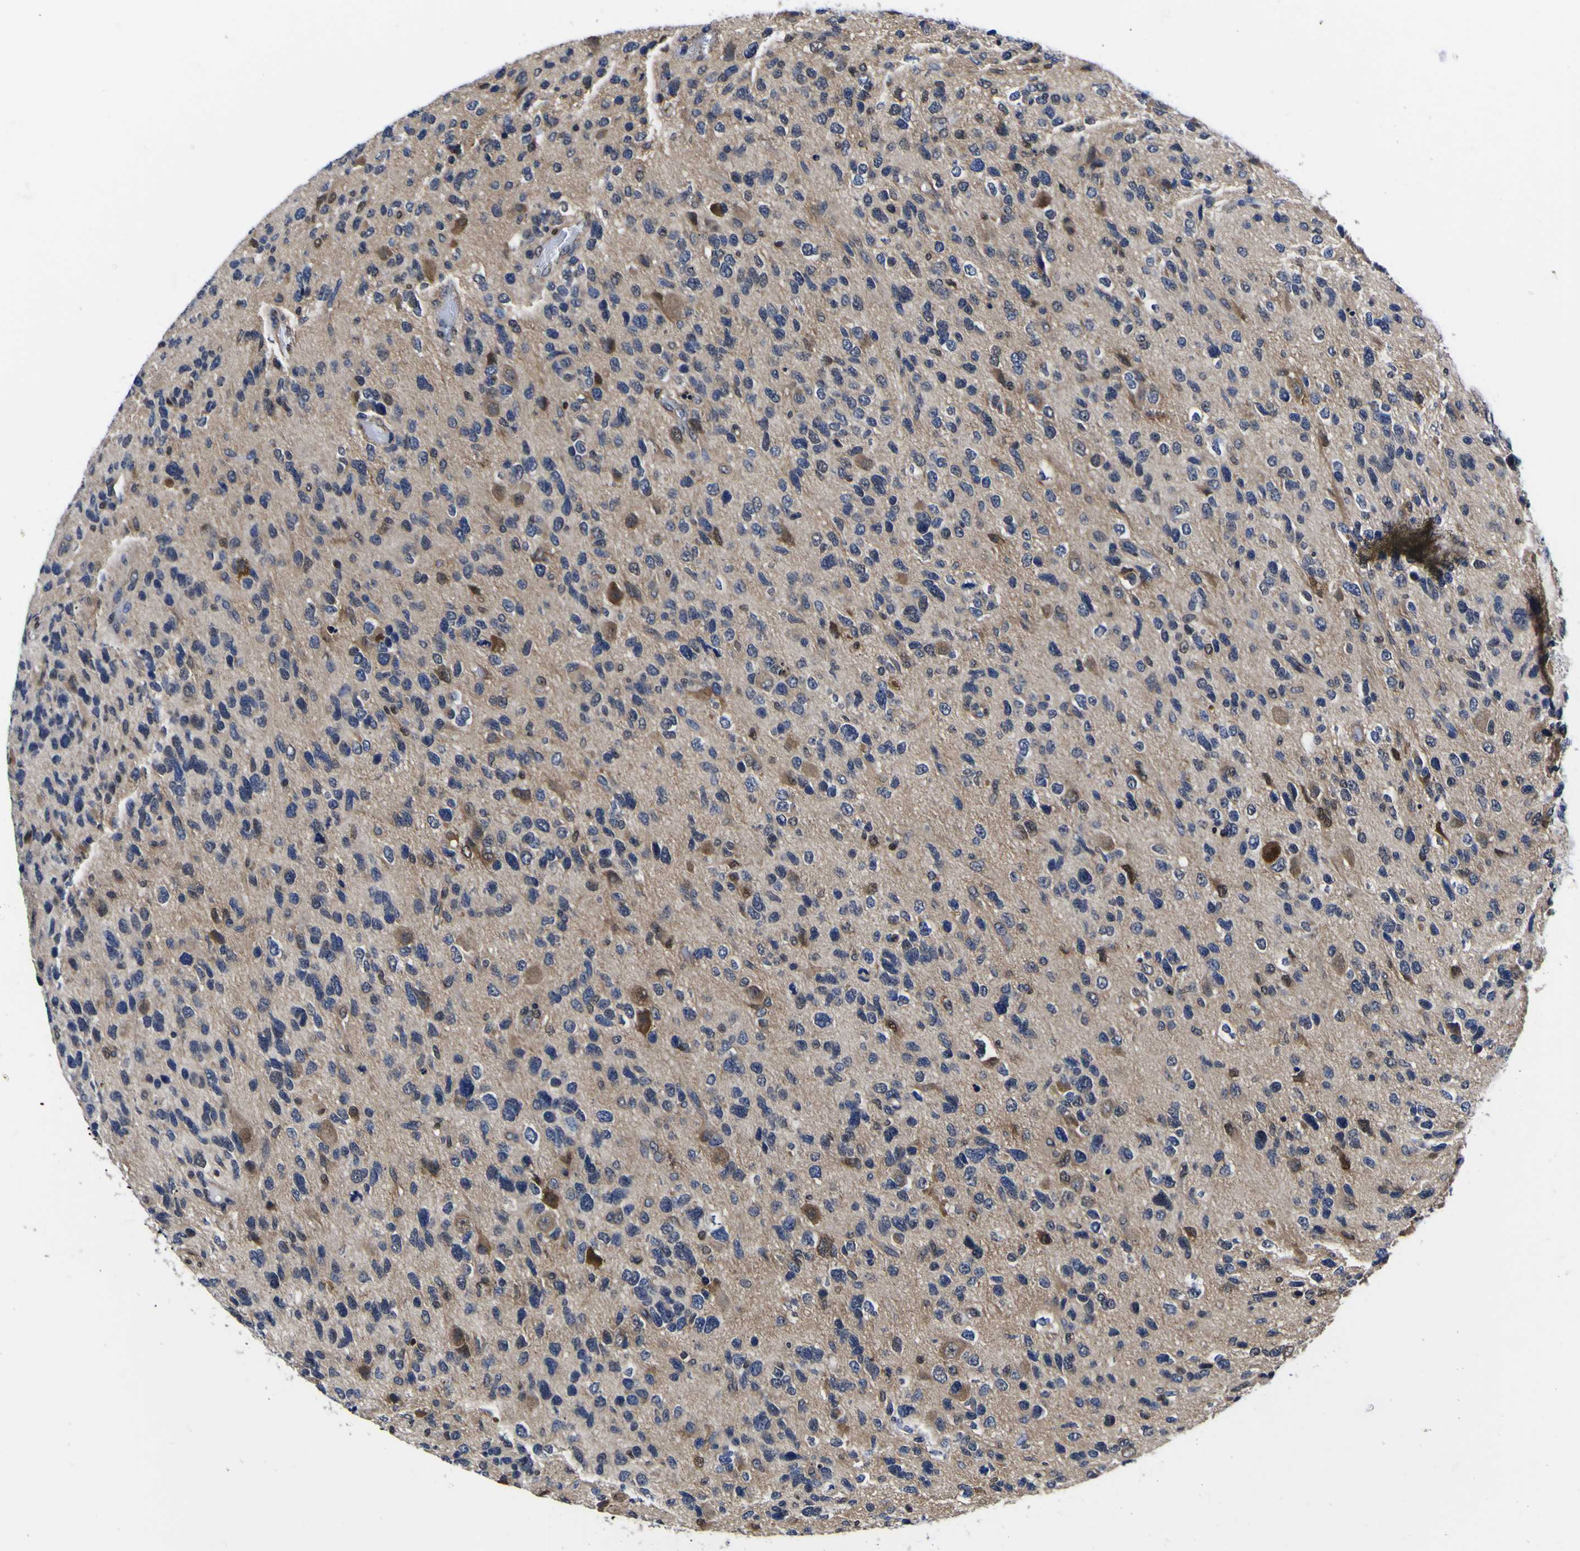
{"staining": {"intensity": "moderate", "quantity": "<25%", "location": "cytoplasmic/membranous,nuclear"}, "tissue": "glioma", "cell_type": "Tumor cells", "image_type": "cancer", "snomed": [{"axis": "morphology", "description": "Glioma, malignant, High grade"}, {"axis": "topography", "description": "Brain"}], "caption": "Protein staining of high-grade glioma (malignant) tissue reveals moderate cytoplasmic/membranous and nuclear expression in approximately <25% of tumor cells.", "gene": "FAM110B", "patient": {"sex": "female", "age": 58}}